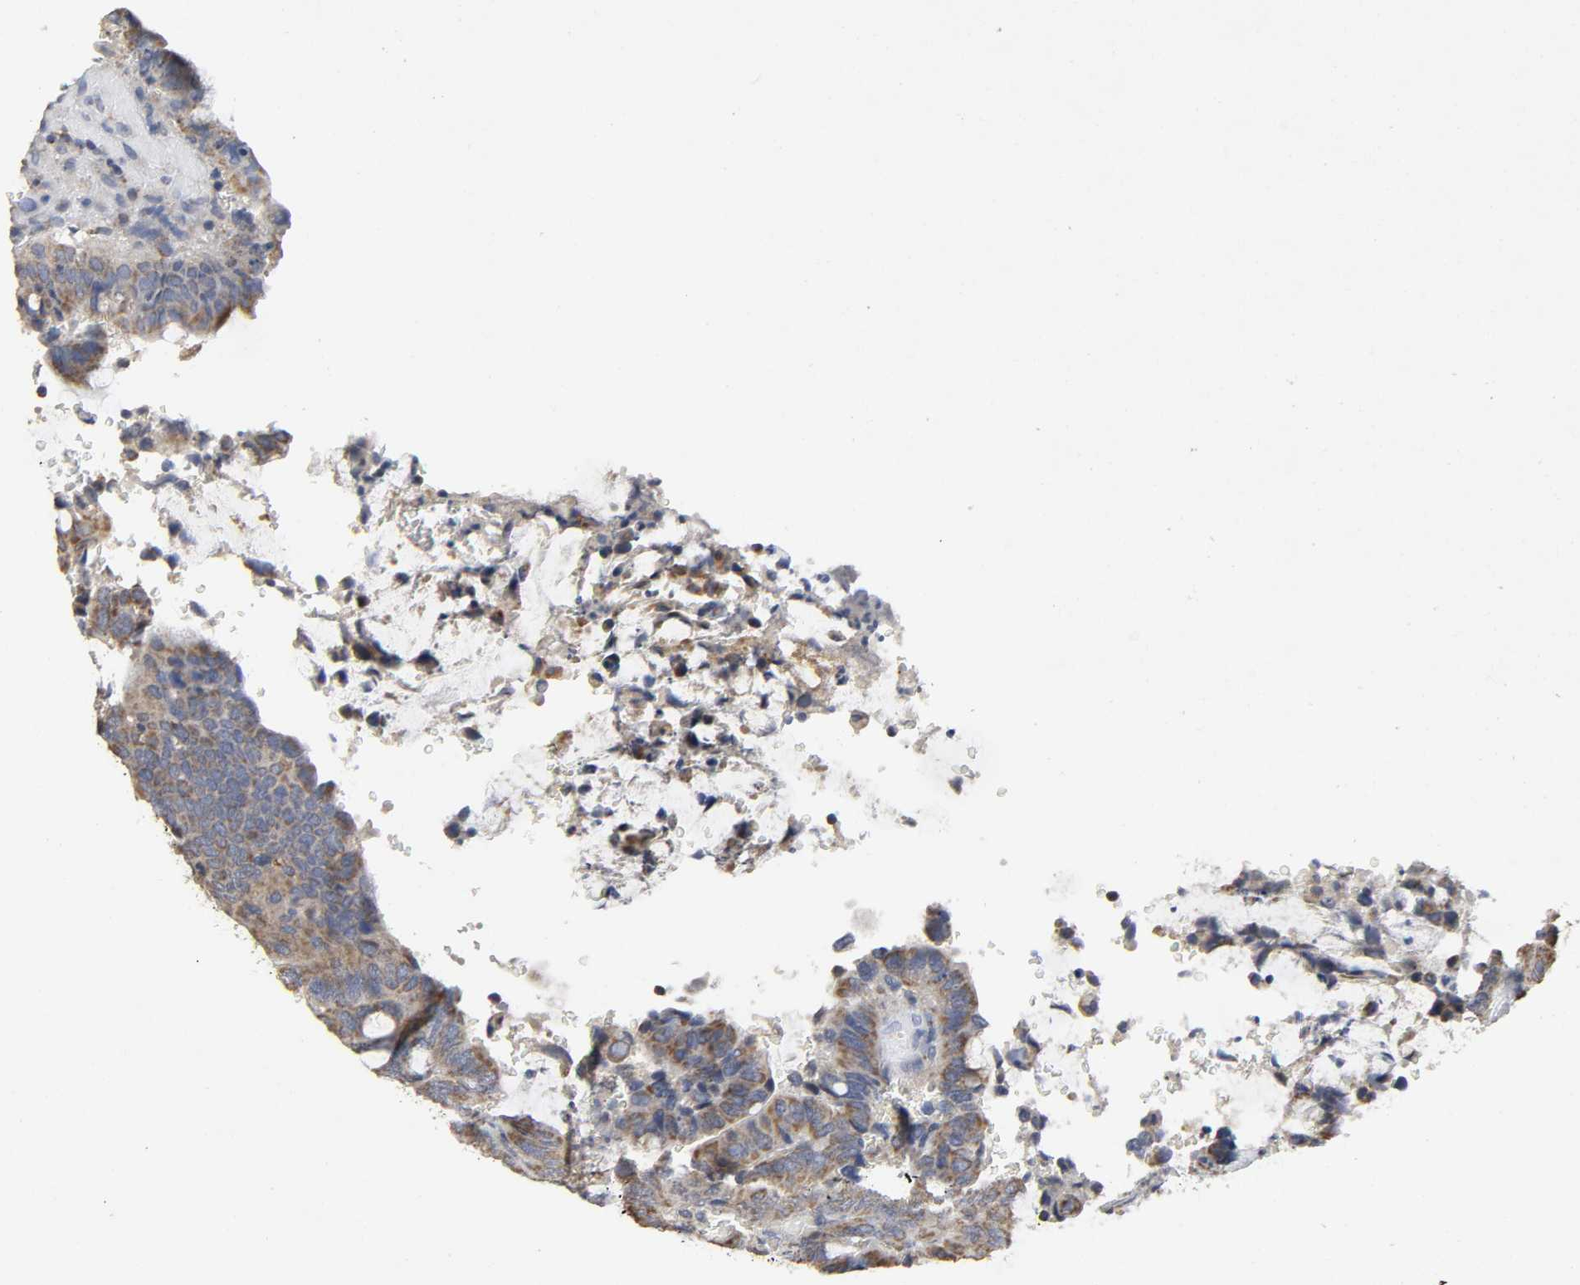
{"staining": {"intensity": "moderate", "quantity": ">75%", "location": "cytoplasmic/membranous"}, "tissue": "colorectal cancer", "cell_type": "Tumor cells", "image_type": "cancer", "snomed": [{"axis": "morphology", "description": "Normal tissue, NOS"}, {"axis": "morphology", "description": "Adenocarcinoma, NOS"}, {"axis": "topography", "description": "Rectum"}, {"axis": "topography", "description": "Peripheral nerve tissue"}], "caption": "This histopathology image displays adenocarcinoma (colorectal) stained with immunohistochemistry (IHC) to label a protein in brown. The cytoplasmic/membranous of tumor cells show moderate positivity for the protein. Nuclei are counter-stained blue.", "gene": "SYT16", "patient": {"sex": "male", "age": 92}}